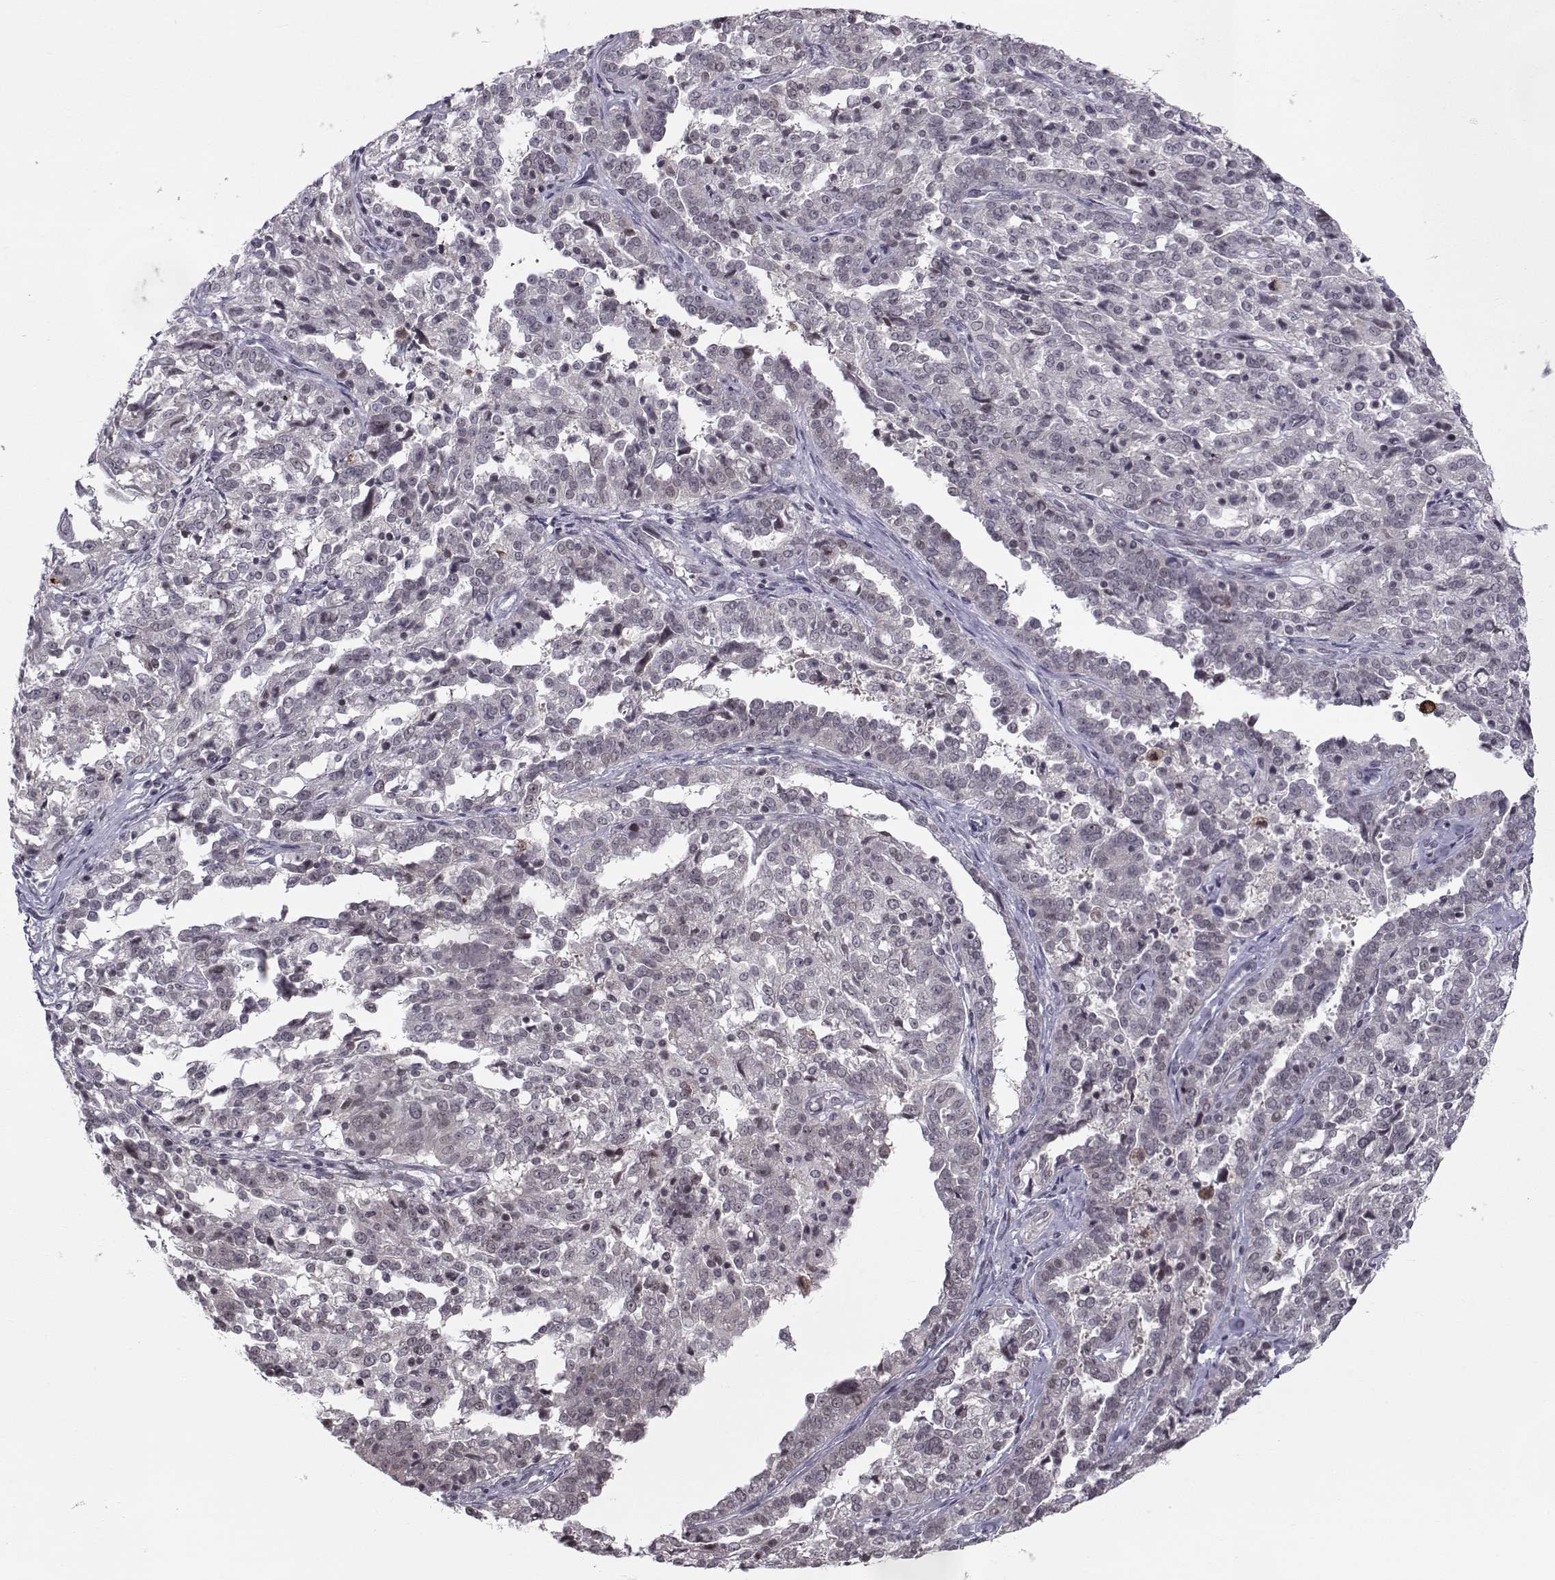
{"staining": {"intensity": "negative", "quantity": "none", "location": "none"}, "tissue": "ovarian cancer", "cell_type": "Tumor cells", "image_type": "cancer", "snomed": [{"axis": "morphology", "description": "Cystadenocarcinoma, serous, NOS"}, {"axis": "topography", "description": "Ovary"}], "caption": "Immunohistochemistry (IHC) of ovarian serous cystadenocarcinoma exhibits no staining in tumor cells.", "gene": "MARCHF4", "patient": {"sex": "female", "age": 67}}